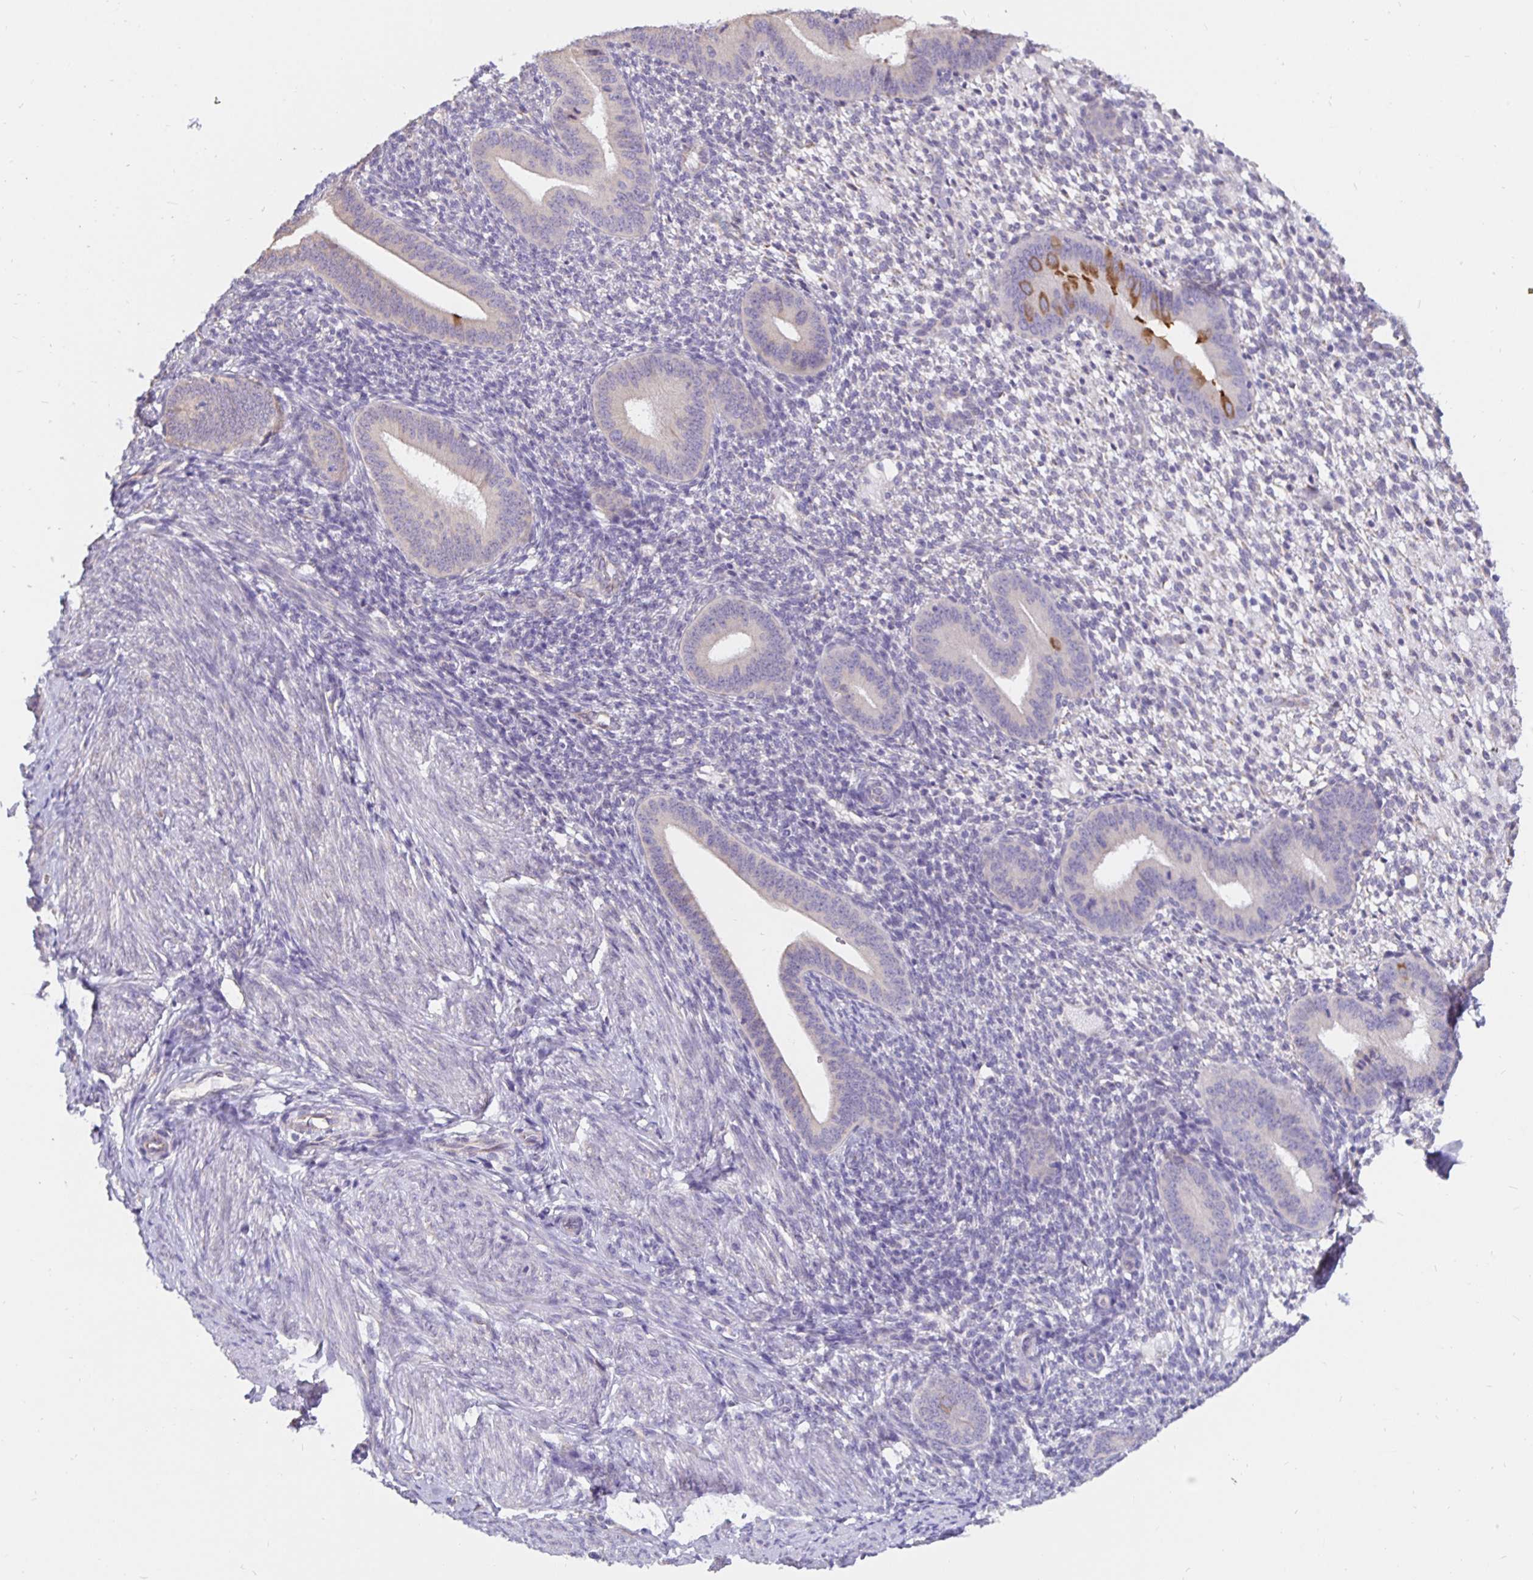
{"staining": {"intensity": "negative", "quantity": "none", "location": "none"}, "tissue": "endometrium", "cell_type": "Cells in endometrial stroma", "image_type": "normal", "snomed": [{"axis": "morphology", "description": "Normal tissue, NOS"}, {"axis": "topography", "description": "Endometrium"}], "caption": "The photomicrograph displays no significant staining in cells in endometrial stroma of endometrium.", "gene": "DNAI2", "patient": {"sex": "female", "age": 40}}